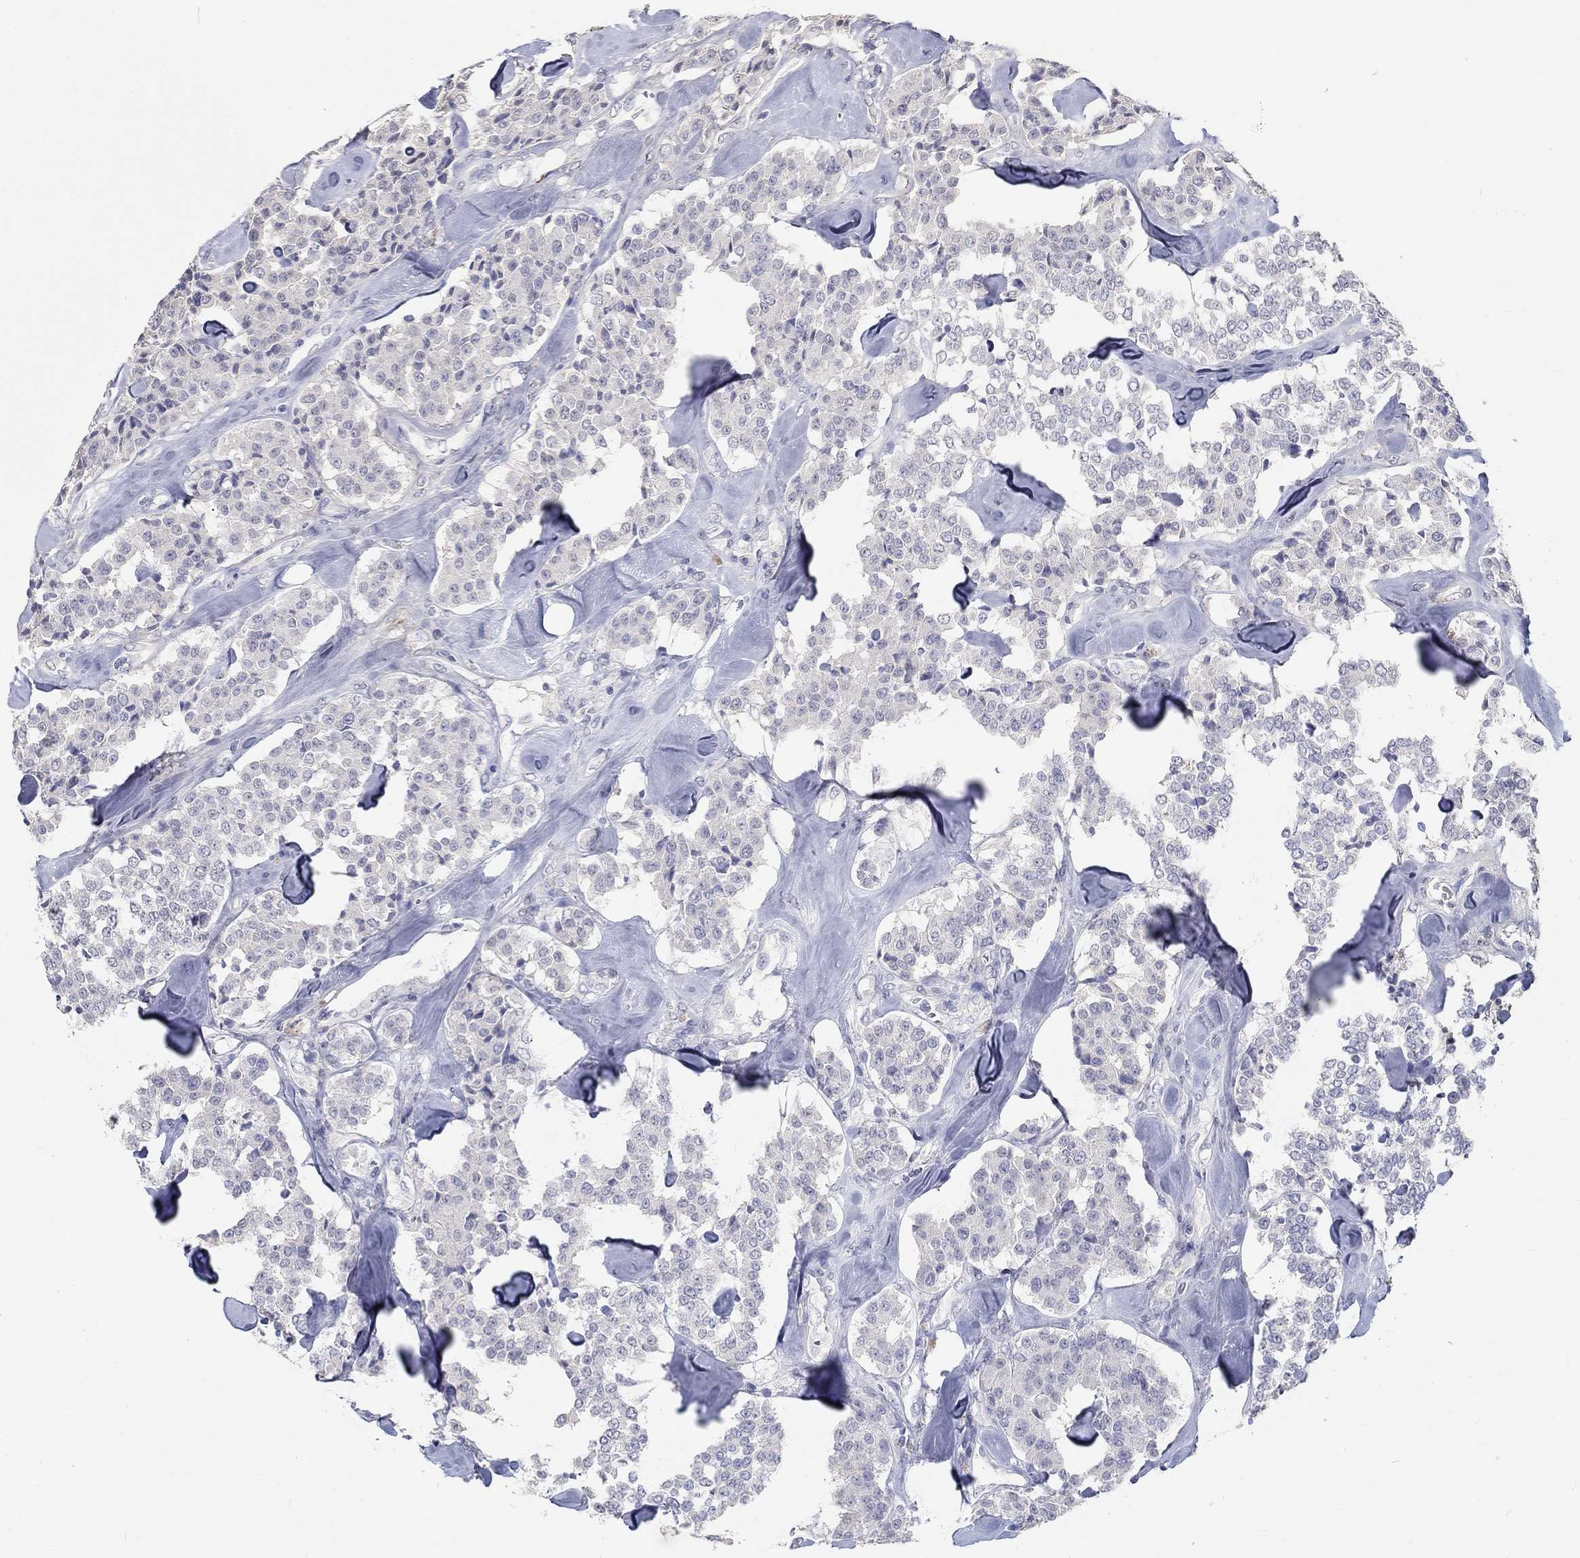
{"staining": {"intensity": "negative", "quantity": "none", "location": "none"}, "tissue": "carcinoid", "cell_type": "Tumor cells", "image_type": "cancer", "snomed": [{"axis": "morphology", "description": "Carcinoid, malignant, NOS"}, {"axis": "topography", "description": "Pancreas"}], "caption": "This is an immunohistochemistry (IHC) image of human carcinoid. There is no staining in tumor cells.", "gene": "FGF2", "patient": {"sex": "male", "age": 41}}